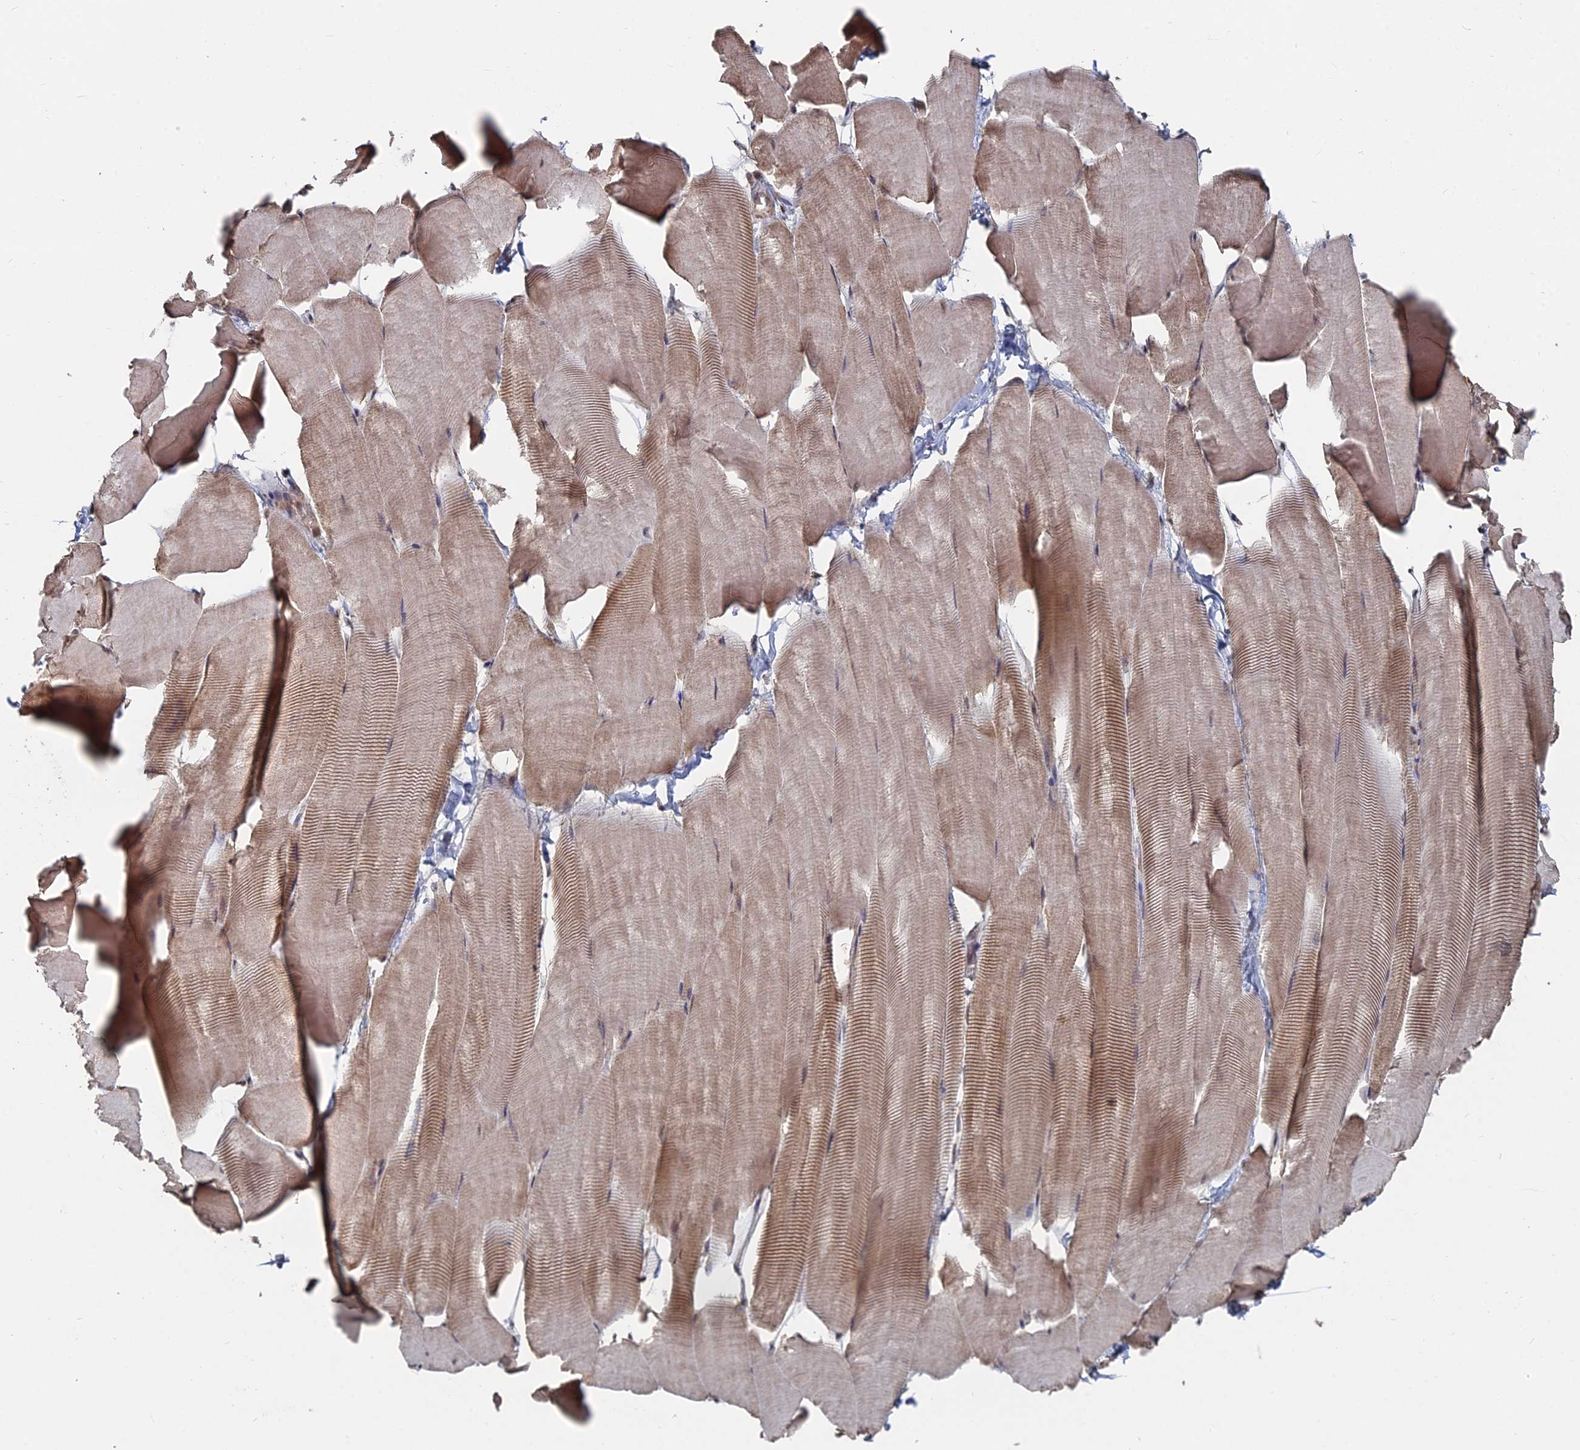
{"staining": {"intensity": "moderate", "quantity": "<25%", "location": "cytoplasmic/membranous"}, "tissue": "skeletal muscle", "cell_type": "Myocytes", "image_type": "normal", "snomed": [{"axis": "morphology", "description": "Normal tissue, NOS"}, {"axis": "topography", "description": "Skeletal muscle"}], "caption": "A micrograph of skeletal muscle stained for a protein exhibits moderate cytoplasmic/membranous brown staining in myocytes. The protein is stained brown, and the nuclei are stained in blue (DAB IHC with brightfield microscopy, high magnification).", "gene": "CCNP", "patient": {"sex": "male", "age": 25}}